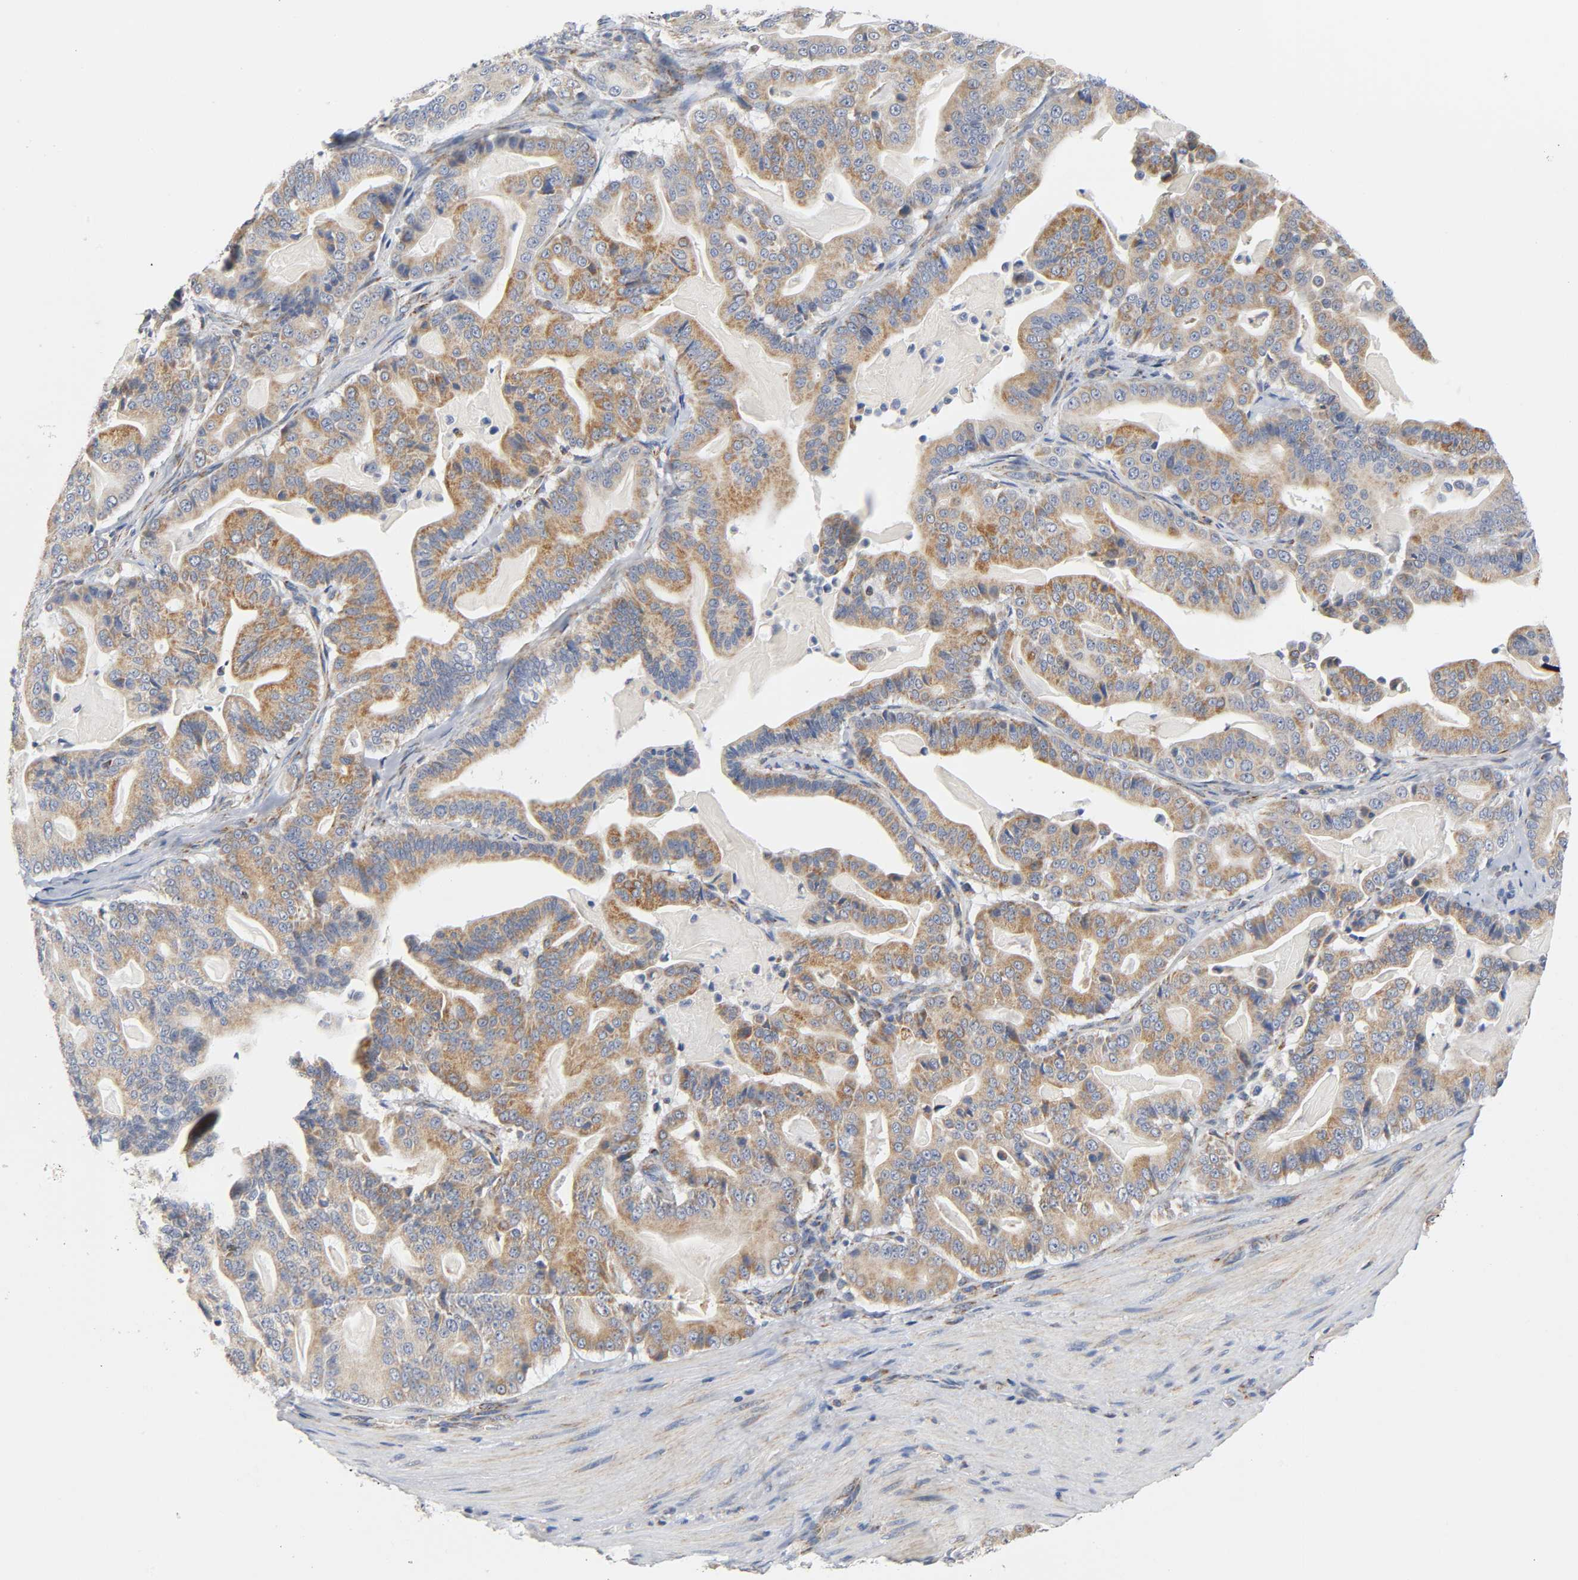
{"staining": {"intensity": "moderate", "quantity": ">75%", "location": "cytoplasmic/membranous"}, "tissue": "pancreatic cancer", "cell_type": "Tumor cells", "image_type": "cancer", "snomed": [{"axis": "morphology", "description": "Adenocarcinoma, NOS"}, {"axis": "topography", "description": "Pancreas"}], "caption": "Immunohistochemistry image of human pancreatic cancer (adenocarcinoma) stained for a protein (brown), which reveals medium levels of moderate cytoplasmic/membranous expression in approximately >75% of tumor cells.", "gene": "BAK1", "patient": {"sex": "male", "age": 63}}